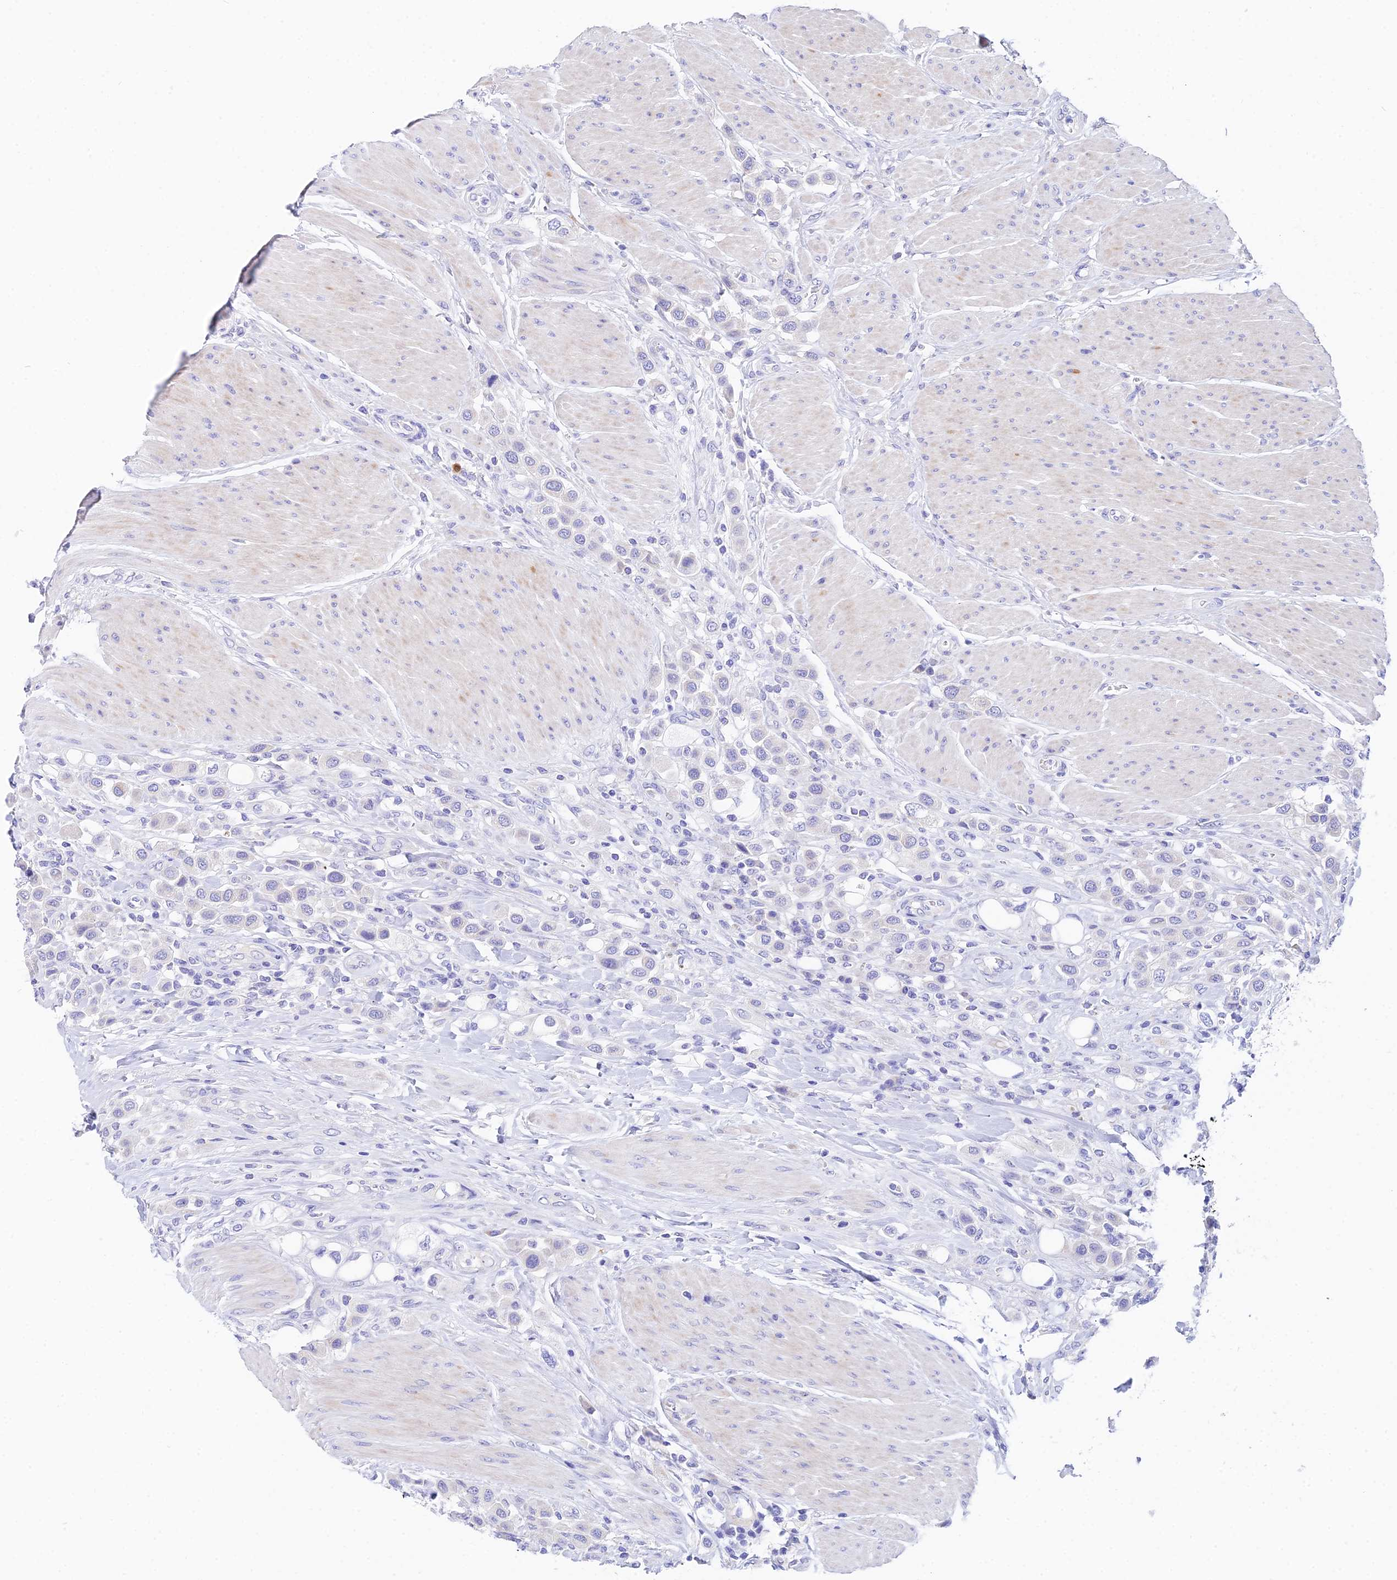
{"staining": {"intensity": "negative", "quantity": "none", "location": "none"}, "tissue": "urothelial cancer", "cell_type": "Tumor cells", "image_type": "cancer", "snomed": [{"axis": "morphology", "description": "Urothelial carcinoma, High grade"}, {"axis": "topography", "description": "Urinary bladder"}], "caption": "Photomicrograph shows no protein staining in tumor cells of urothelial cancer tissue.", "gene": "CEP41", "patient": {"sex": "male", "age": 50}}